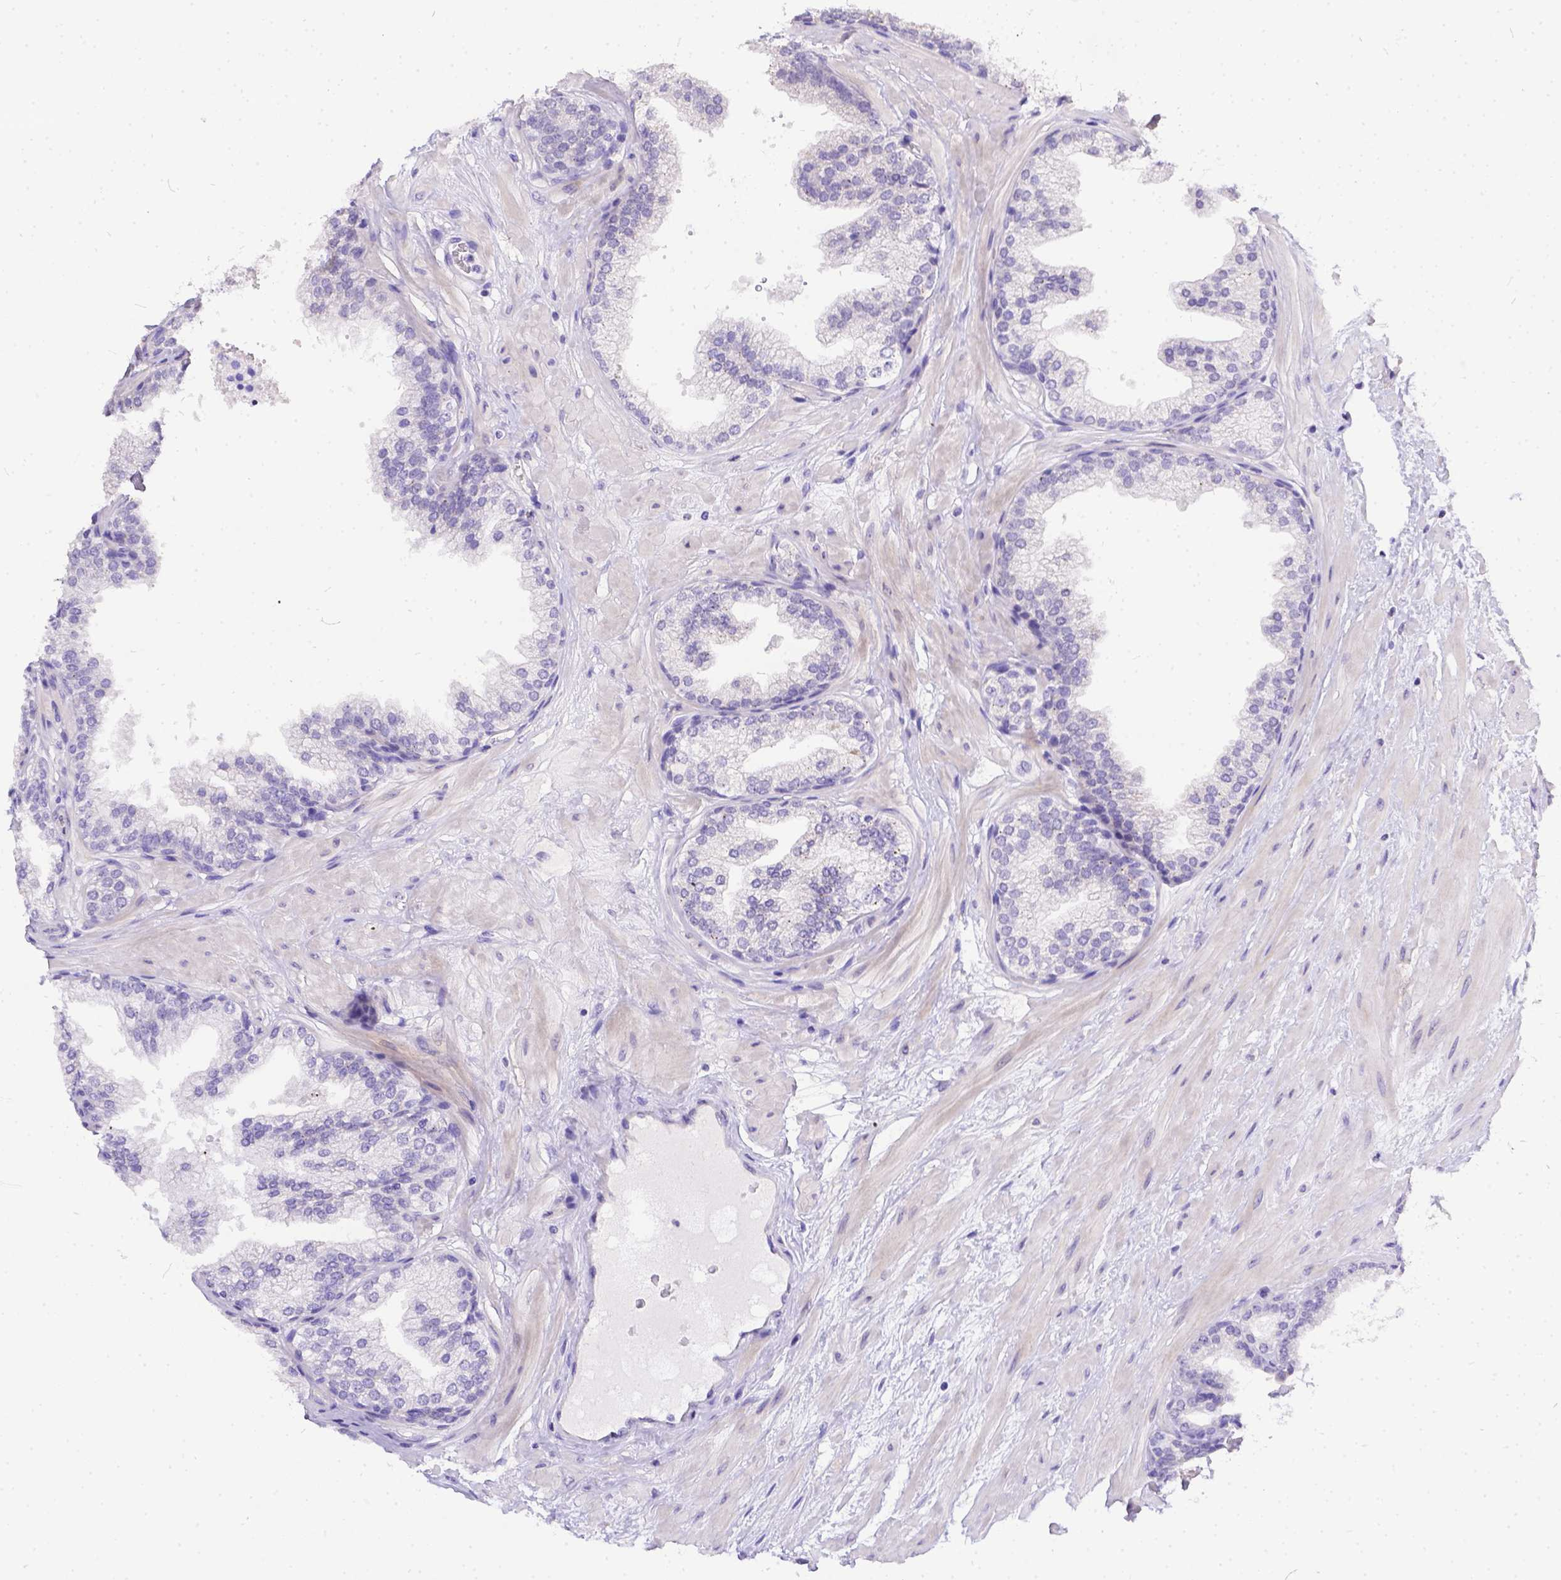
{"staining": {"intensity": "negative", "quantity": "none", "location": "none"}, "tissue": "prostate", "cell_type": "Glandular cells", "image_type": "normal", "snomed": [{"axis": "morphology", "description": "Normal tissue, NOS"}, {"axis": "topography", "description": "Prostate"}], "caption": "This is an immunohistochemistry (IHC) histopathology image of normal human prostate. There is no positivity in glandular cells.", "gene": "DLEC1", "patient": {"sex": "male", "age": 37}}